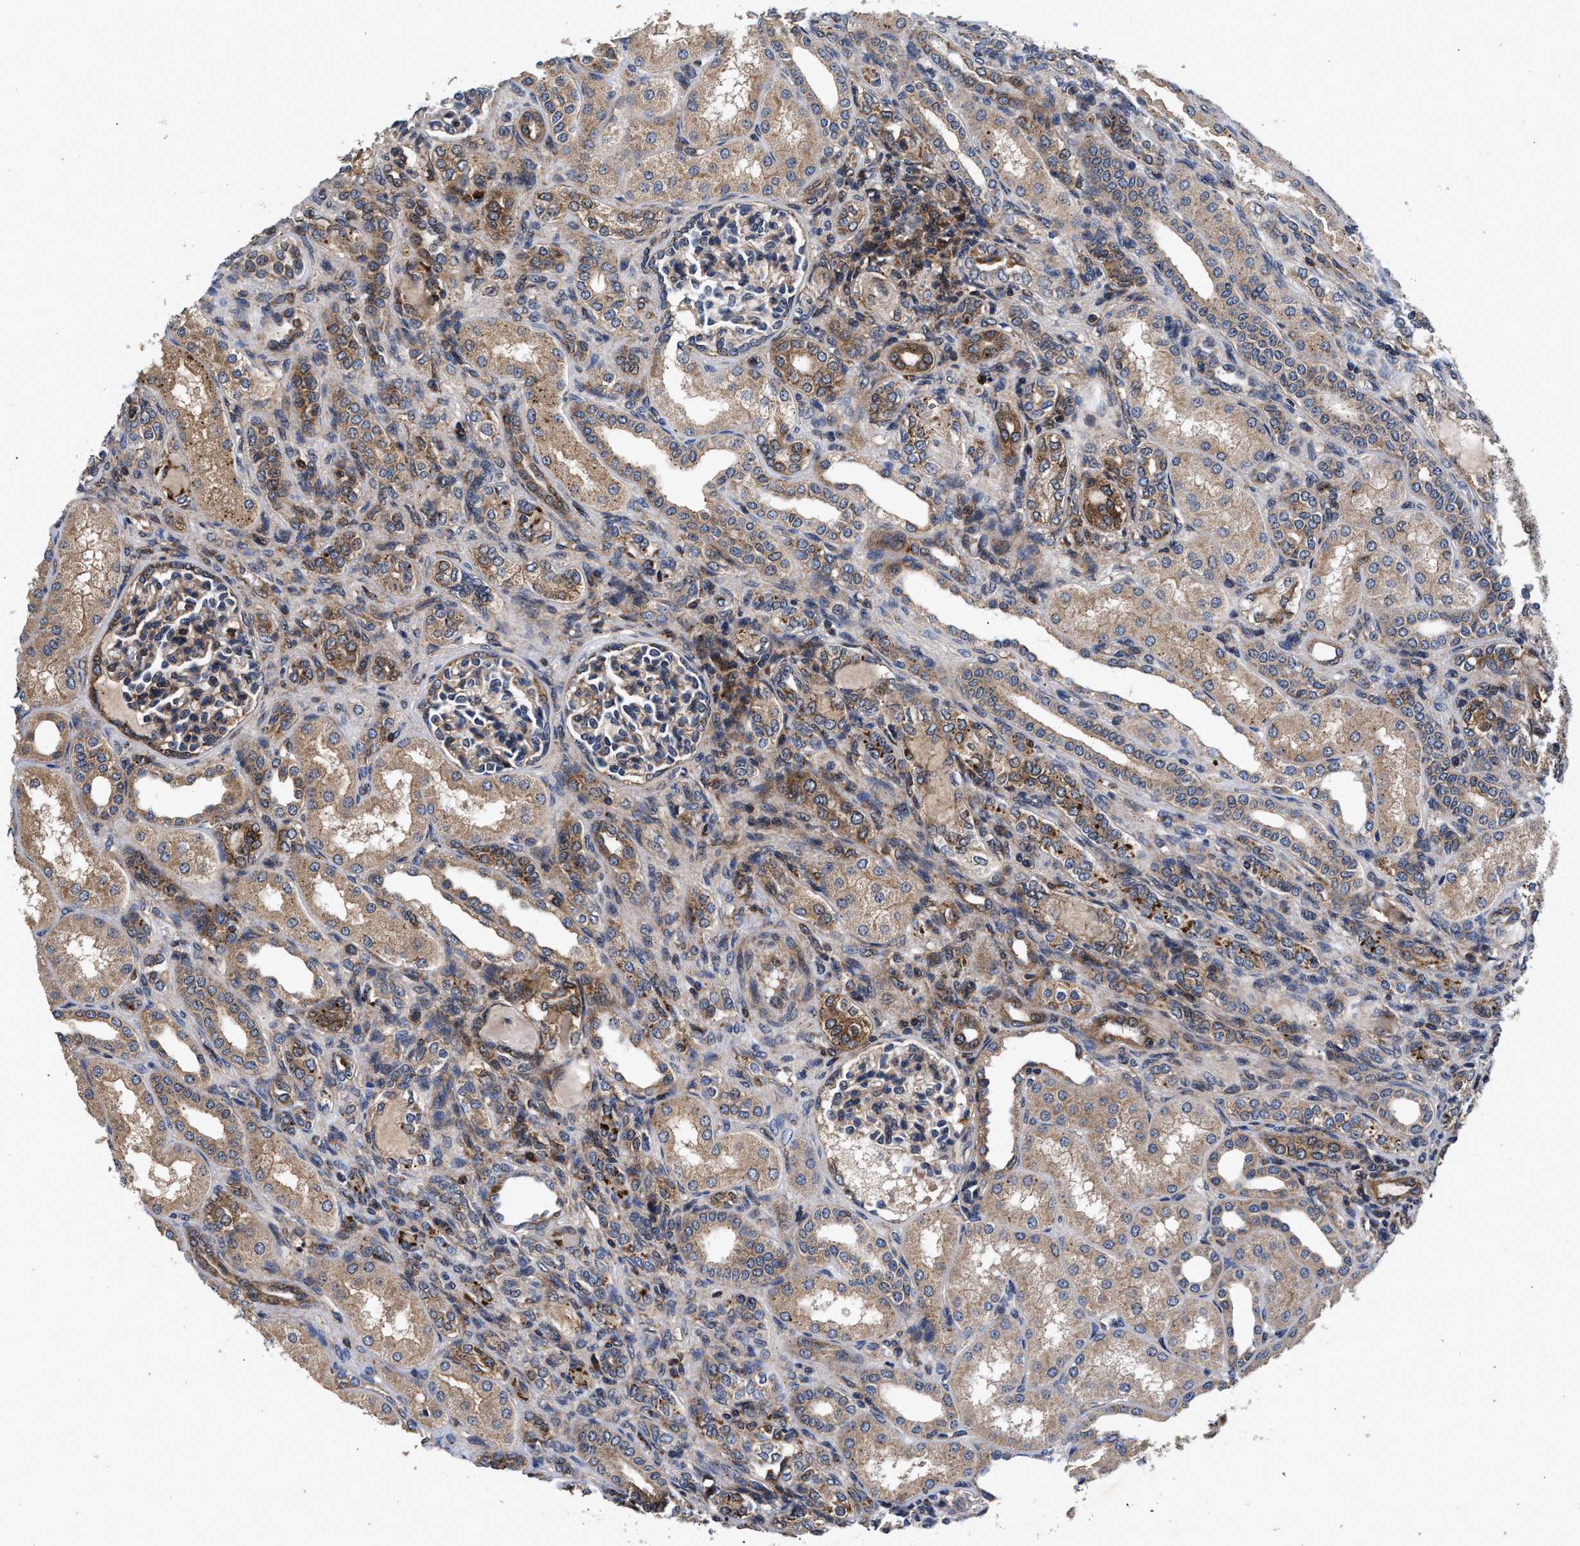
{"staining": {"intensity": "weak", "quantity": "25%-75%", "location": "cytoplasmic/membranous"}, "tissue": "kidney", "cell_type": "Cells in glomeruli", "image_type": "normal", "snomed": [{"axis": "morphology", "description": "Normal tissue, NOS"}, {"axis": "topography", "description": "Kidney"}], "caption": "Benign kidney exhibits weak cytoplasmic/membranous expression in about 25%-75% of cells in glomeruli (DAB IHC, brown staining for protein, blue staining for nuclei)..", "gene": "NFKB2", "patient": {"sex": "male", "age": 7}}